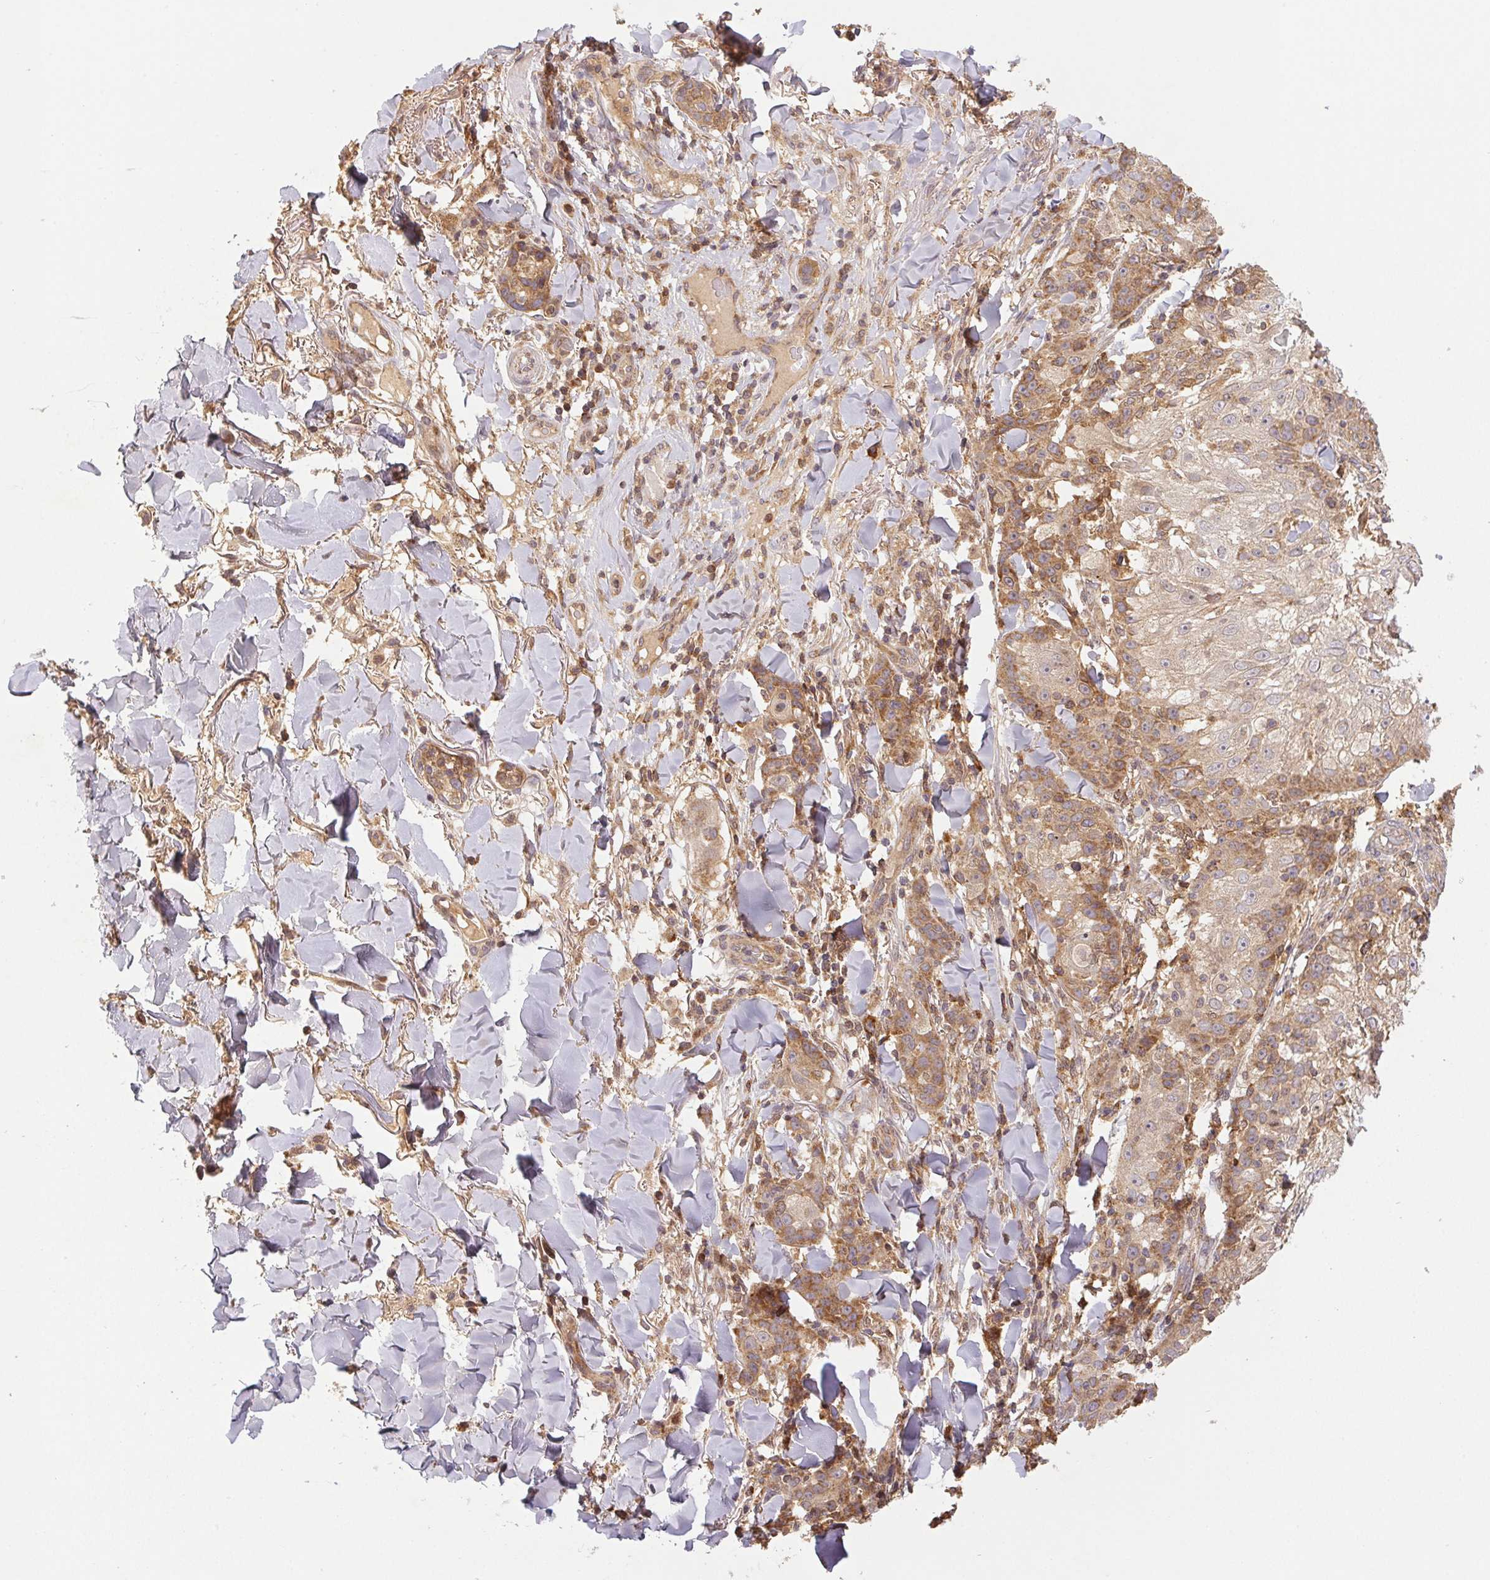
{"staining": {"intensity": "moderate", "quantity": "25%-75%", "location": "cytoplasmic/membranous"}, "tissue": "skin cancer", "cell_type": "Tumor cells", "image_type": "cancer", "snomed": [{"axis": "morphology", "description": "Normal tissue, NOS"}, {"axis": "morphology", "description": "Squamous cell carcinoma, NOS"}, {"axis": "topography", "description": "Skin"}], "caption": "Skin cancer tissue displays moderate cytoplasmic/membranous positivity in about 25%-75% of tumor cells", "gene": "MTHFD1", "patient": {"sex": "female", "age": 83}}